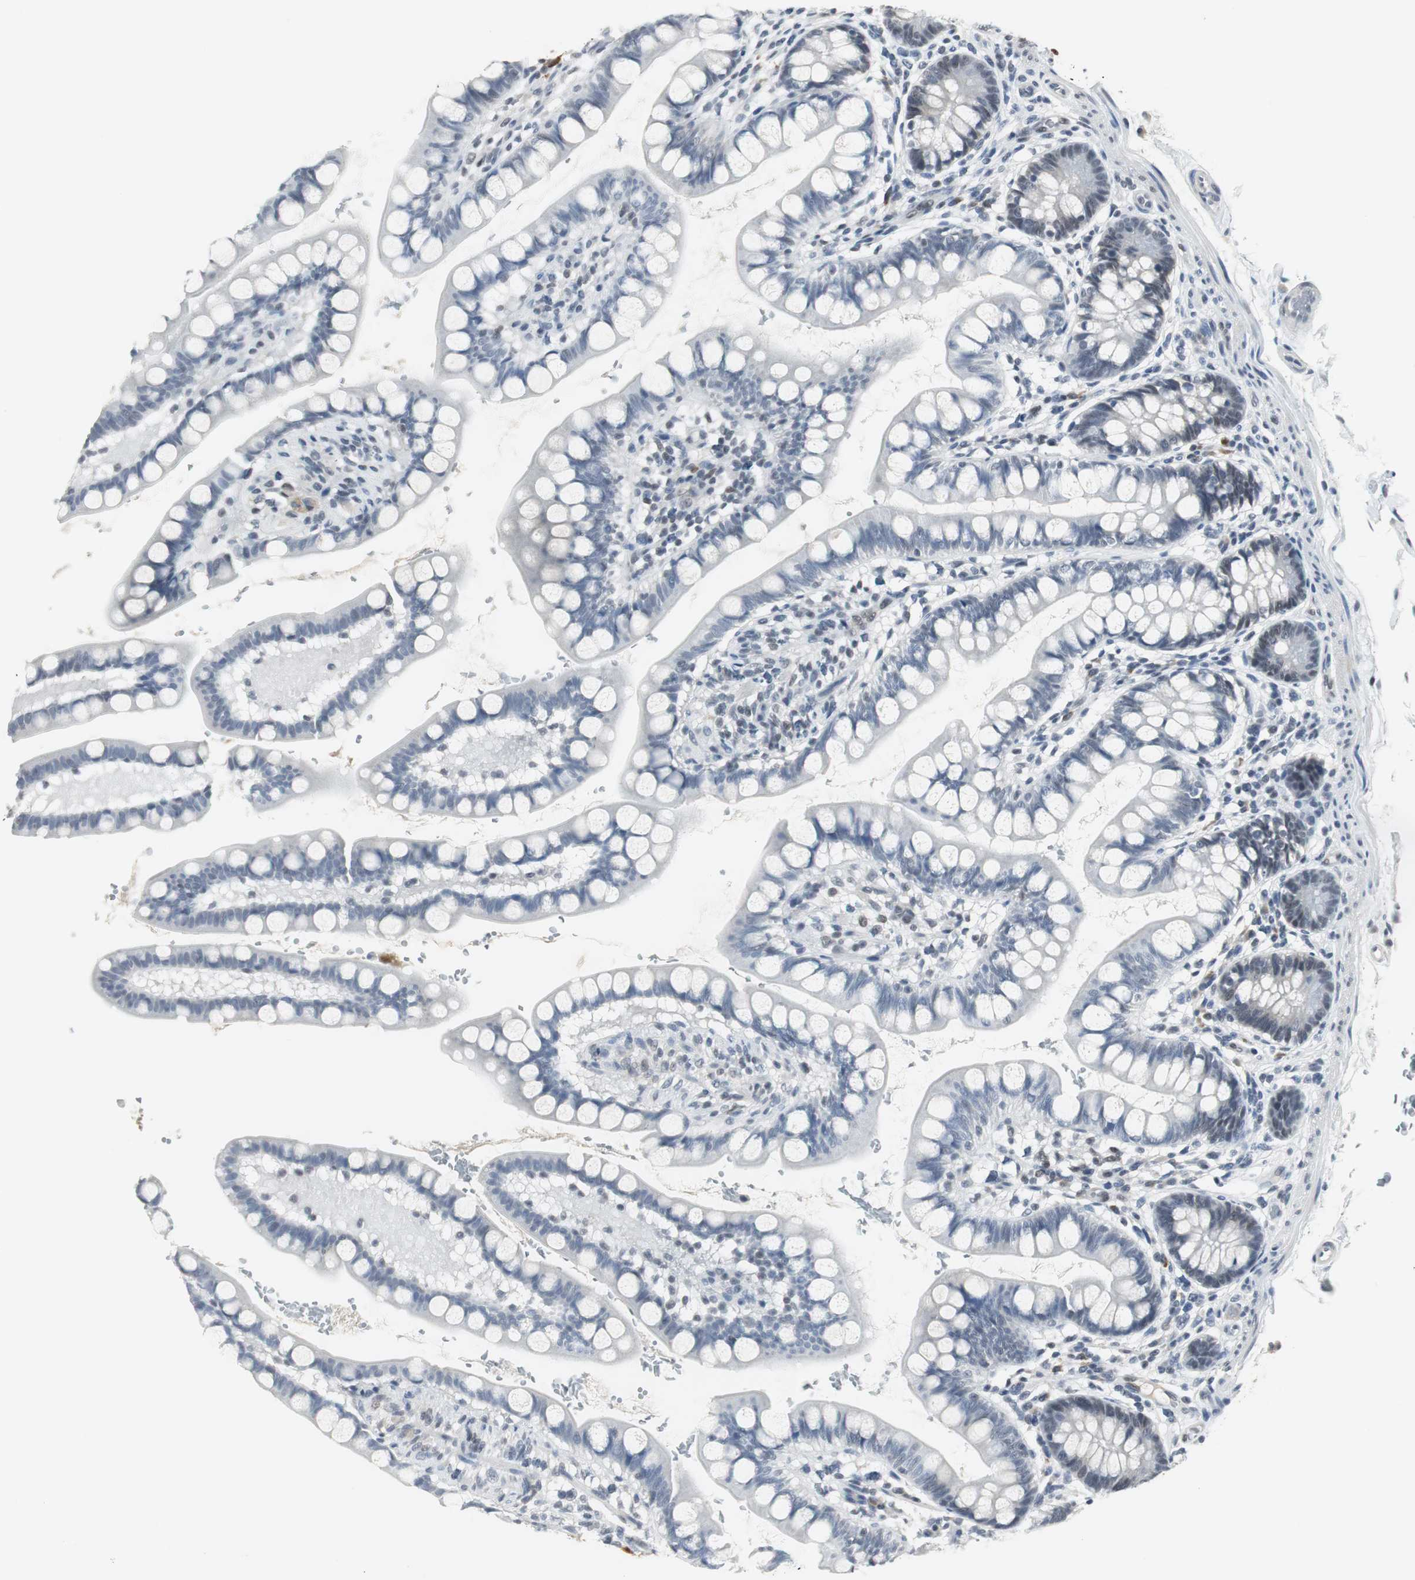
{"staining": {"intensity": "negative", "quantity": "none", "location": "none"}, "tissue": "small intestine", "cell_type": "Glandular cells", "image_type": "normal", "snomed": [{"axis": "morphology", "description": "Normal tissue, NOS"}, {"axis": "topography", "description": "Small intestine"}], "caption": "There is no significant expression in glandular cells of small intestine. (DAB (3,3'-diaminobenzidine) immunohistochemistry visualized using brightfield microscopy, high magnification).", "gene": "ELK1", "patient": {"sex": "female", "age": 58}}